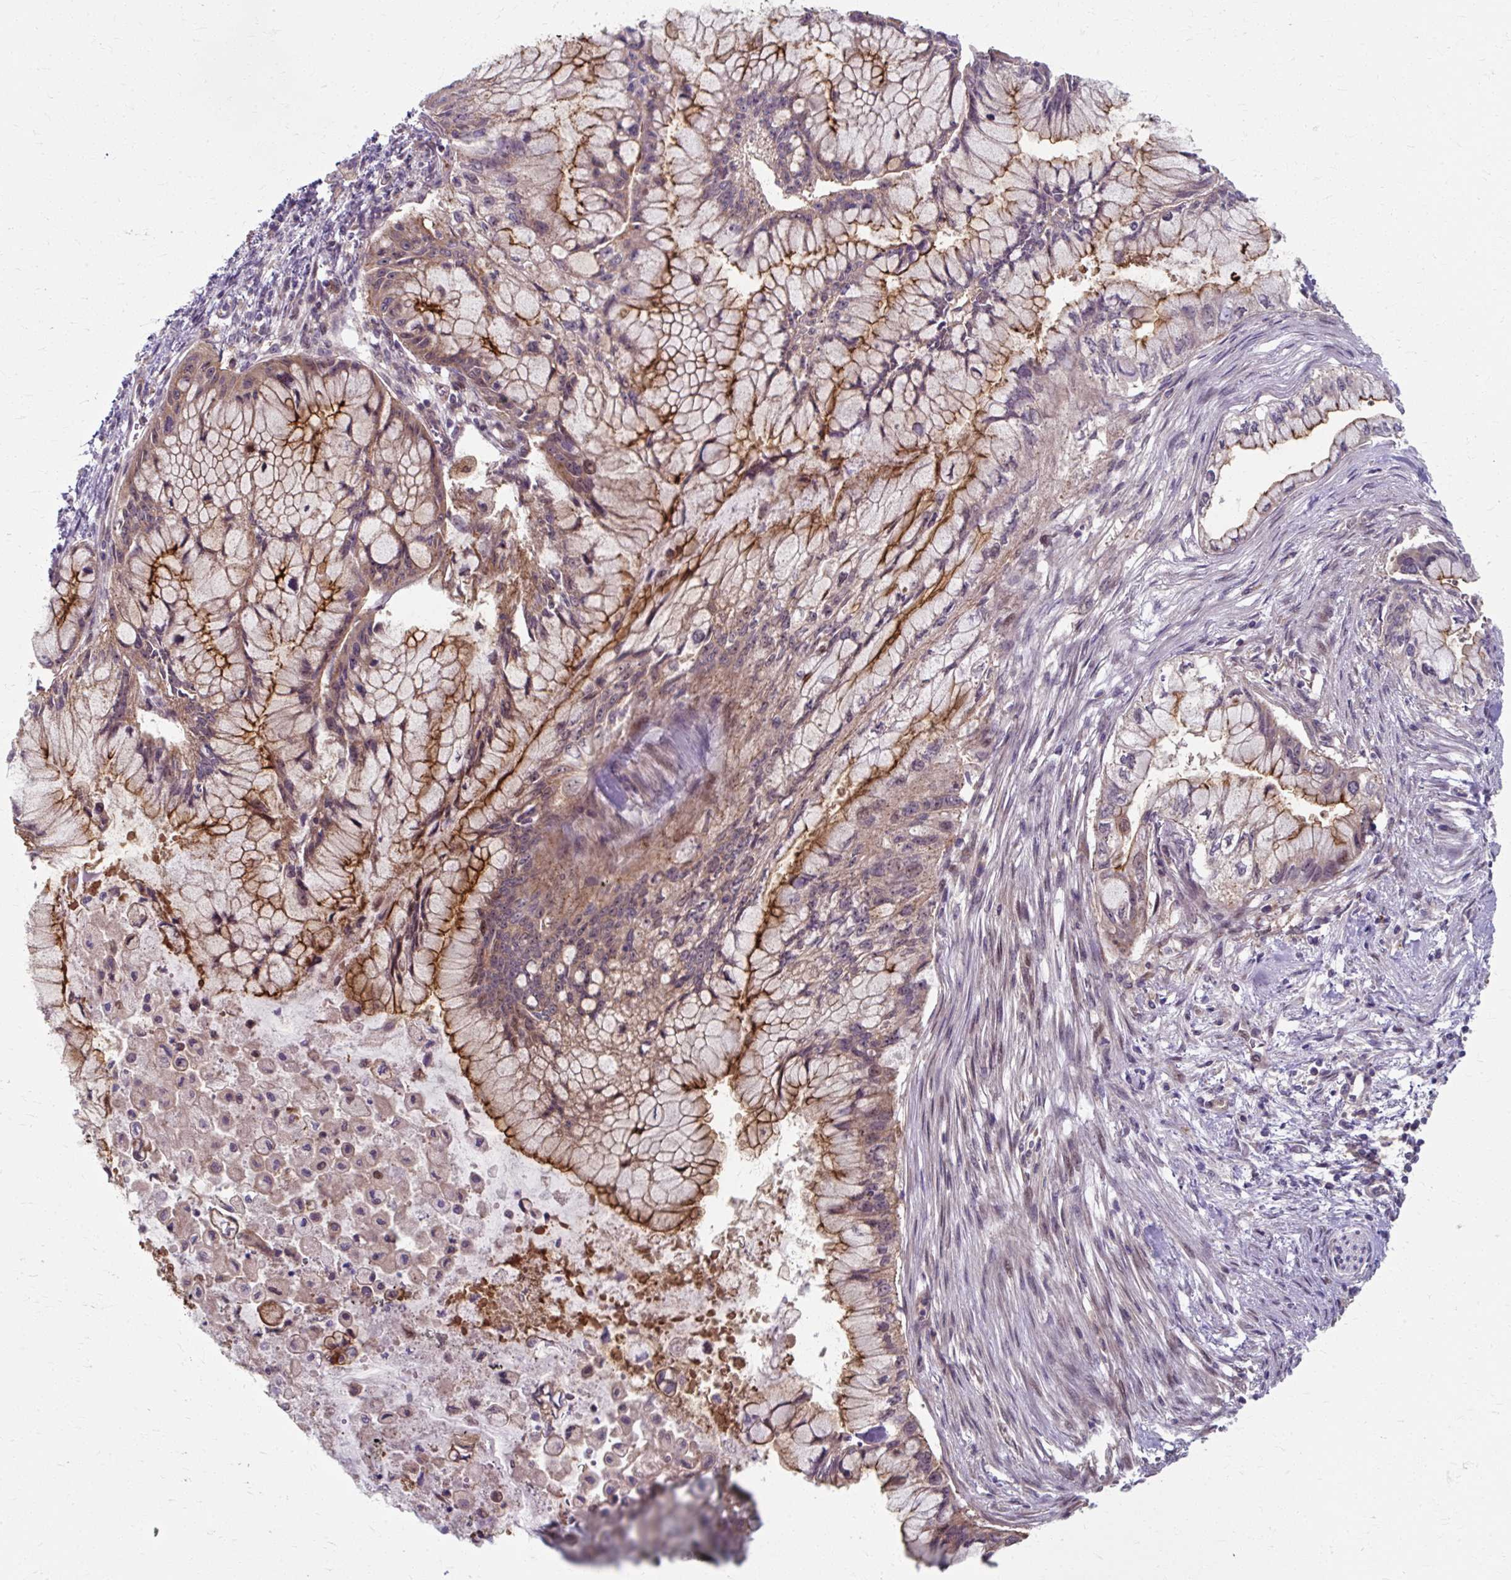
{"staining": {"intensity": "strong", "quantity": "<25%", "location": "cytoplasmic/membranous,nuclear"}, "tissue": "pancreatic cancer", "cell_type": "Tumor cells", "image_type": "cancer", "snomed": [{"axis": "morphology", "description": "Adenocarcinoma, NOS"}, {"axis": "topography", "description": "Pancreas"}], "caption": "Pancreatic adenocarcinoma stained with a protein marker displays strong staining in tumor cells.", "gene": "ZNF555", "patient": {"sex": "male", "age": 48}}